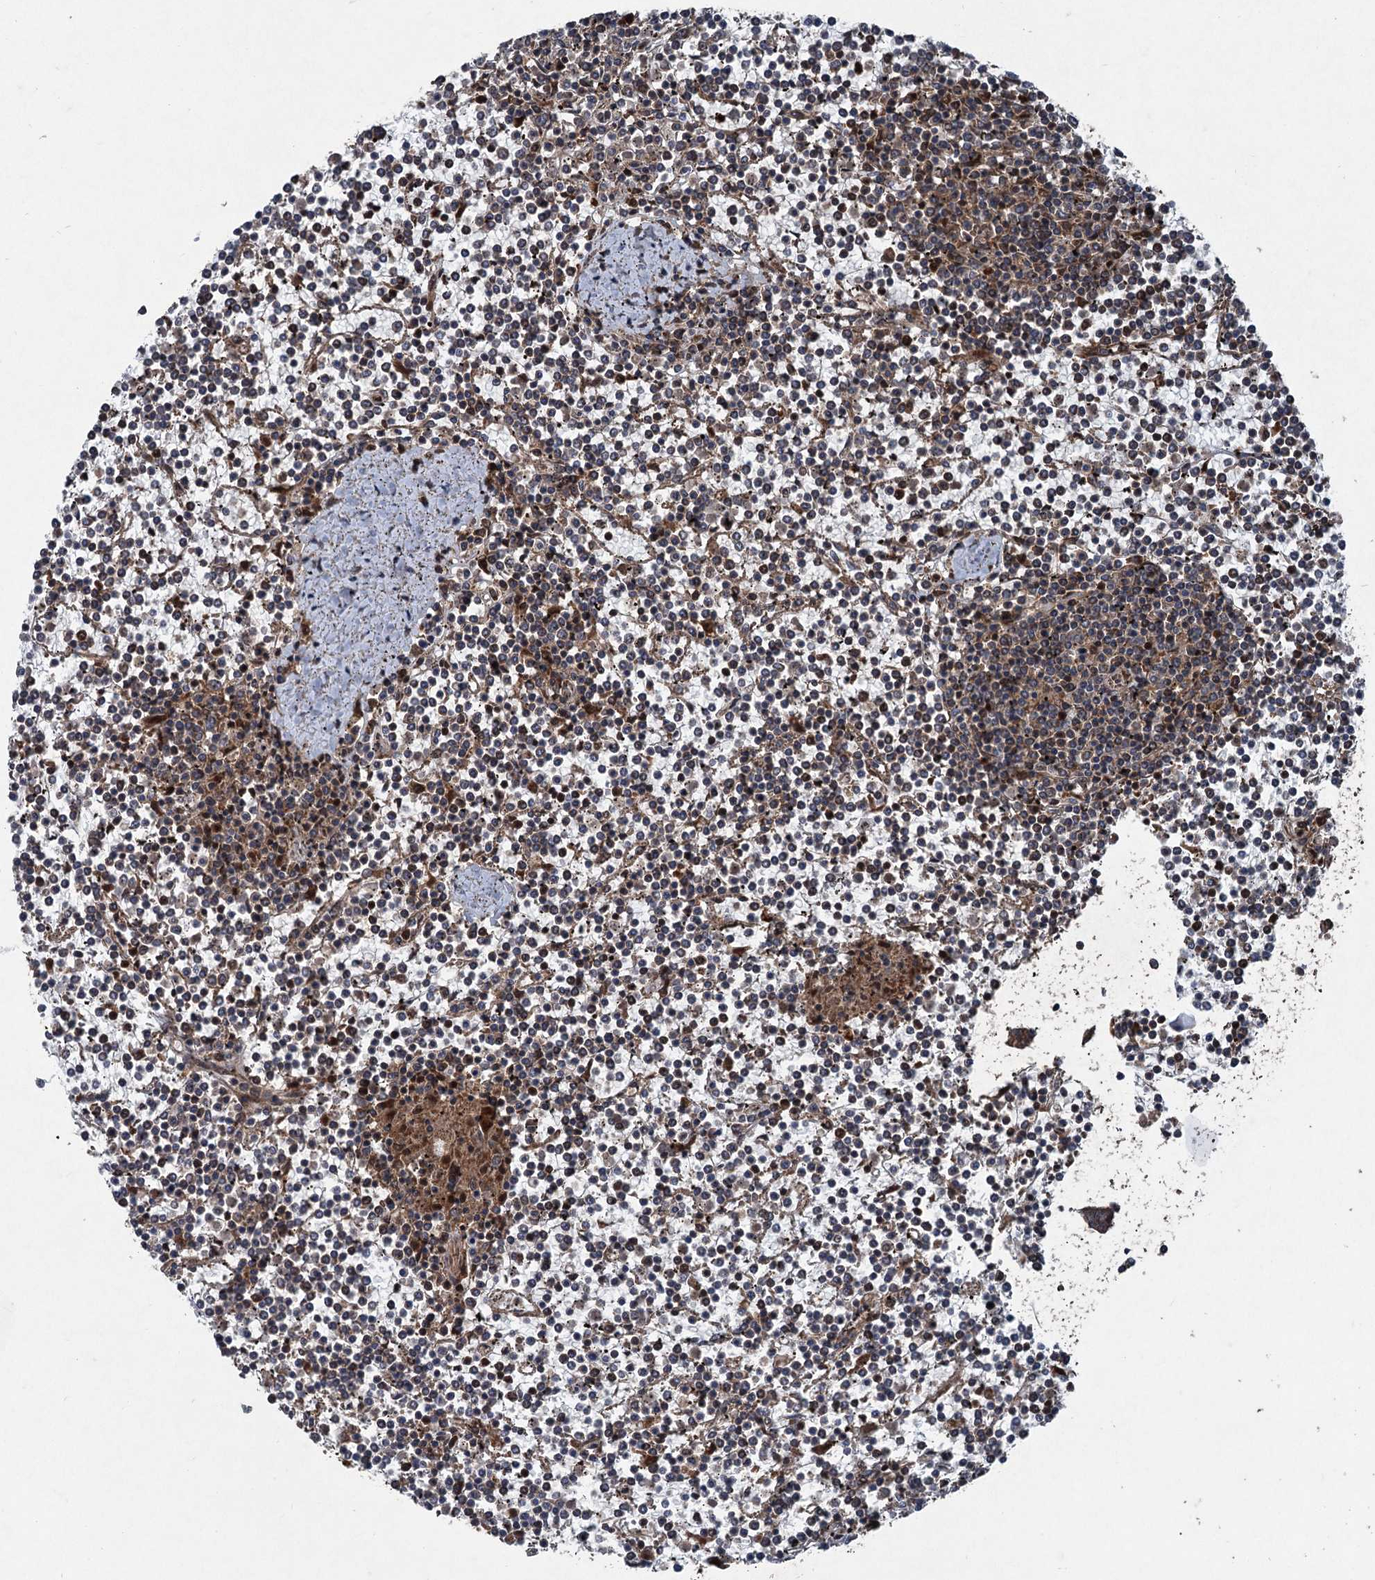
{"staining": {"intensity": "negative", "quantity": "none", "location": "none"}, "tissue": "lymphoma", "cell_type": "Tumor cells", "image_type": "cancer", "snomed": [{"axis": "morphology", "description": "Malignant lymphoma, non-Hodgkin's type, Low grade"}, {"axis": "topography", "description": "Spleen"}], "caption": "DAB (3,3'-diaminobenzidine) immunohistochemical staining of human low-grade malignant lymphoma, non-Hodgkin's type reveals no significant staining in tumor cells.", "gene": "ALAS1", "patient": {"sex": "female", "age": 19}}